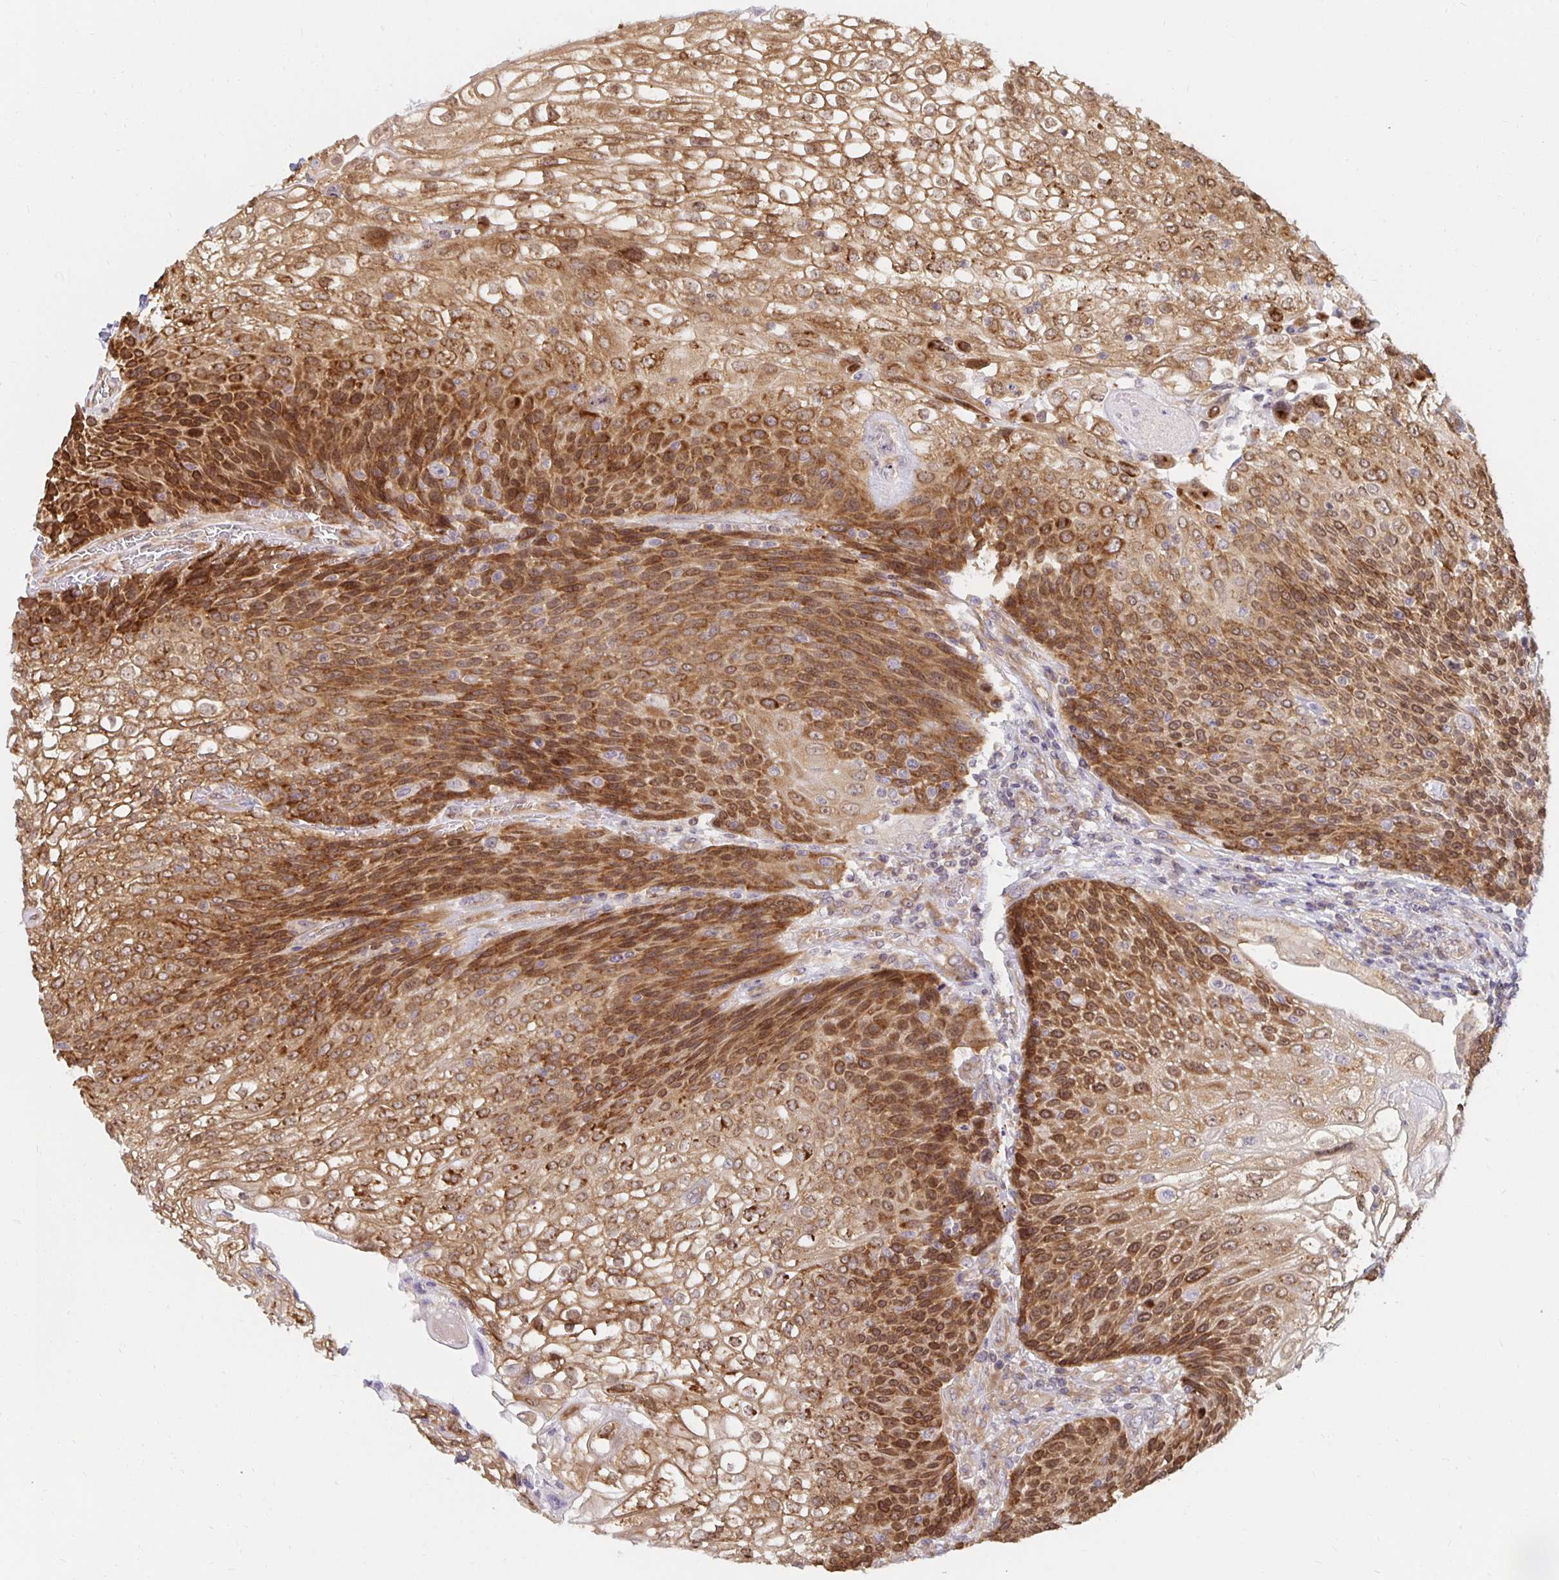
{"staining": {"intensity": "strong", "quantity": ">75%", "location": "cytoplasmic/membranous,nuclear"}, "tissue": "urothelial cancer", "cell_type": "Tumor cells", "image_type": "cancer", "snomed": [{"axis": "morphology", "description": "Urothelial carcinoma, High grade"}, {"axis": "topography", "description": "Urinary bladder"}], "caption": "DAB immunohistochemical staining of human high-grade urothelial carcinoma exhibits strong cytoplasmic/membranous and nuclear protein expression in approximately >75% of tumor cells.", "gene": "PDAP1", "patient": {"sex": "female", "age": 70}}